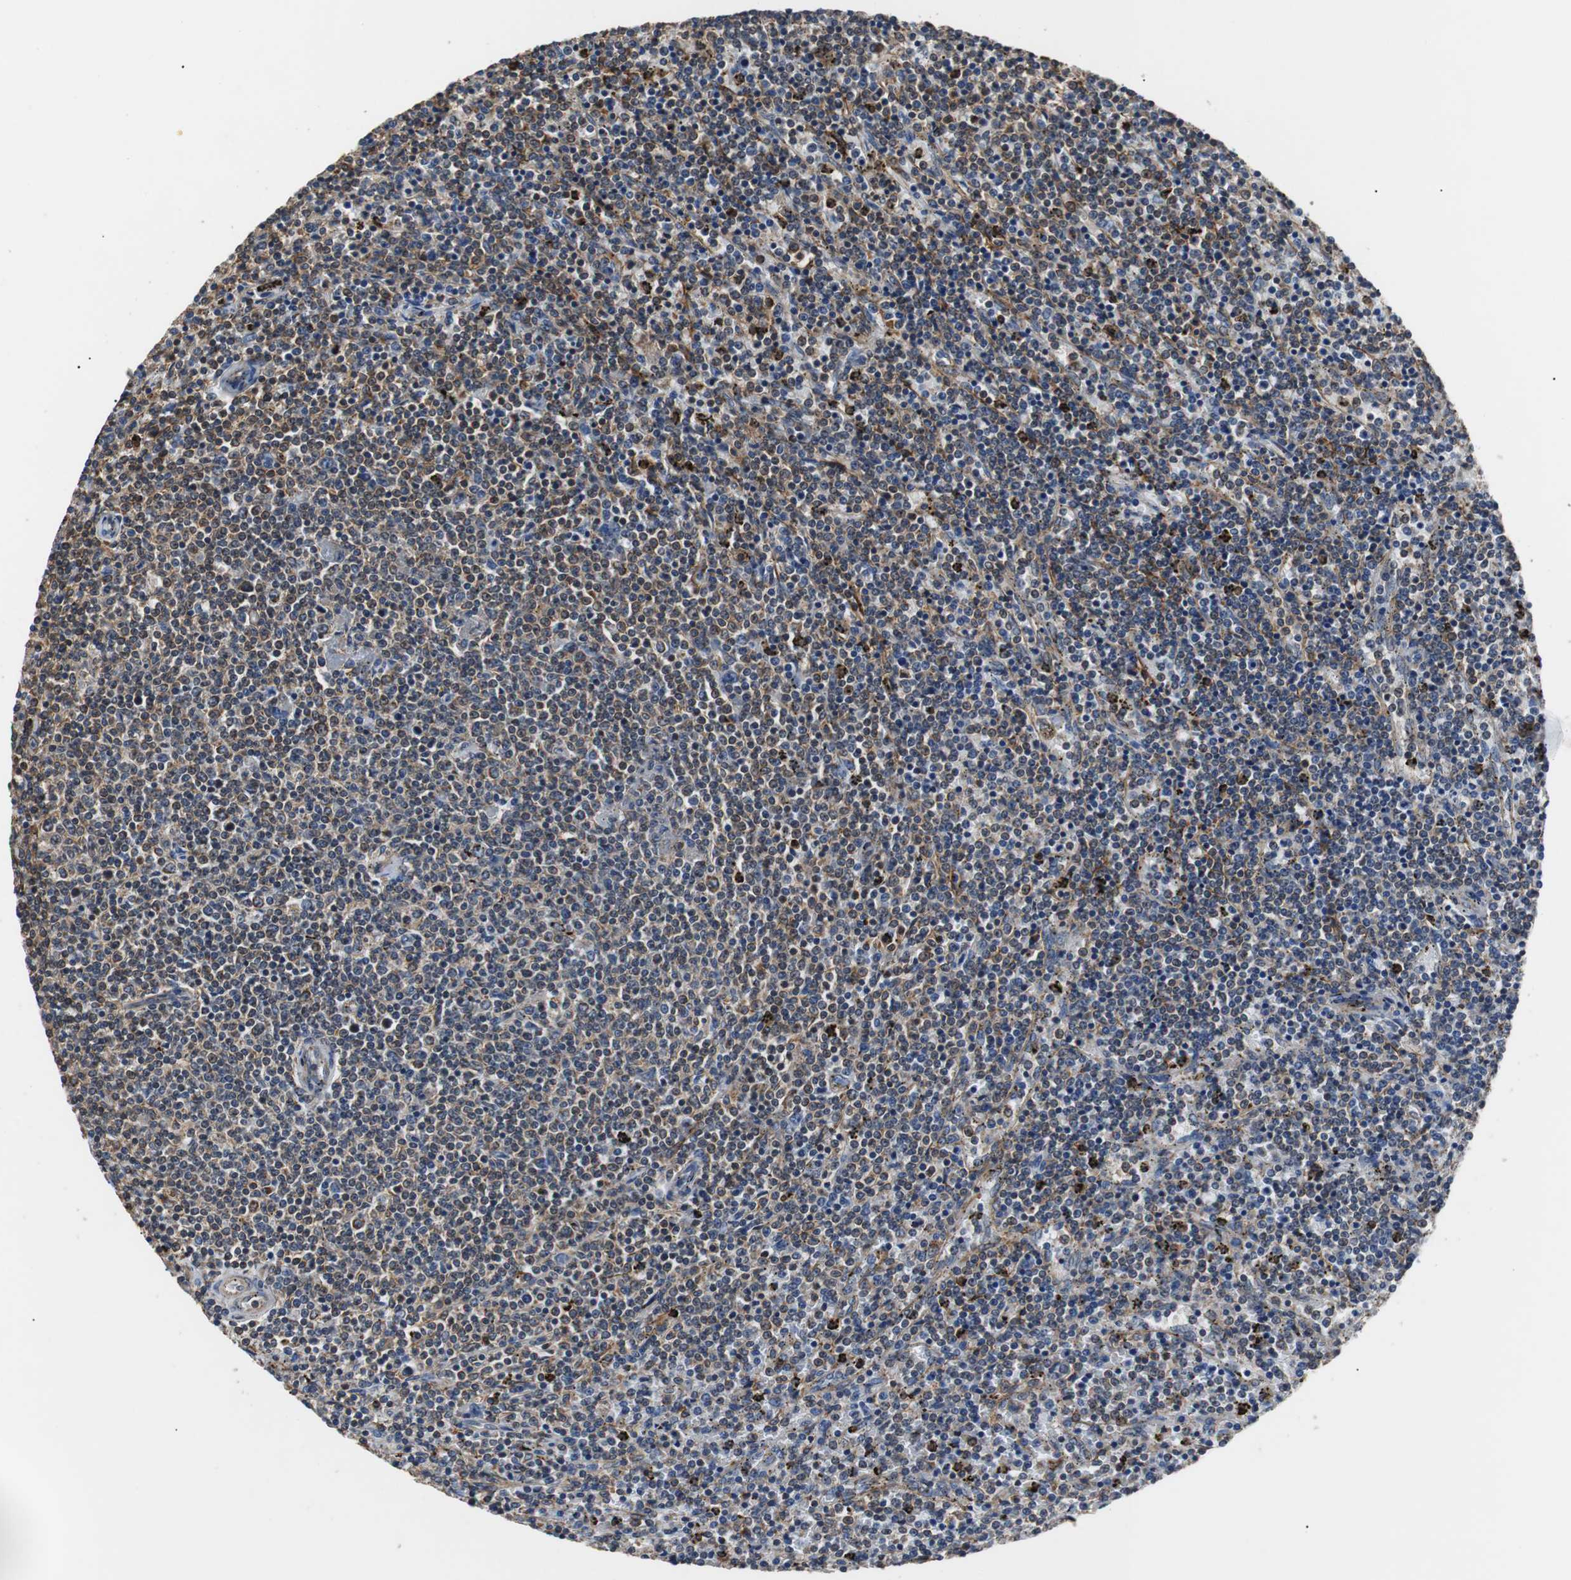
{"staining": {"intensity": "moderate", "quantity": ">75%", "location": "cytoplasmic/membranous"}, "tissue": "lymphoma", "cell_type": "Tumor cells", "image_type": "cancer", "snomed": [{"axis": "morphology", "description": "Malignant lymphoma, non-Hodgkin's type, Low grade"}, {"axis": "topography", "description": "Spleen"}], "caption": "Low-grade malignant lymphoma, non-Hodgkin's type tissue exhibits moderate cytoplasmic/membranous positivity in about >75% of tumor cells, visualized by immunohistochemistry. (DAB (3,3'-diaminobenzidine) IHC, brown staining for protein, blue staining for nuclei).", "gene": "PITRM1", "patient": {"sex": "female", "age": 50}}